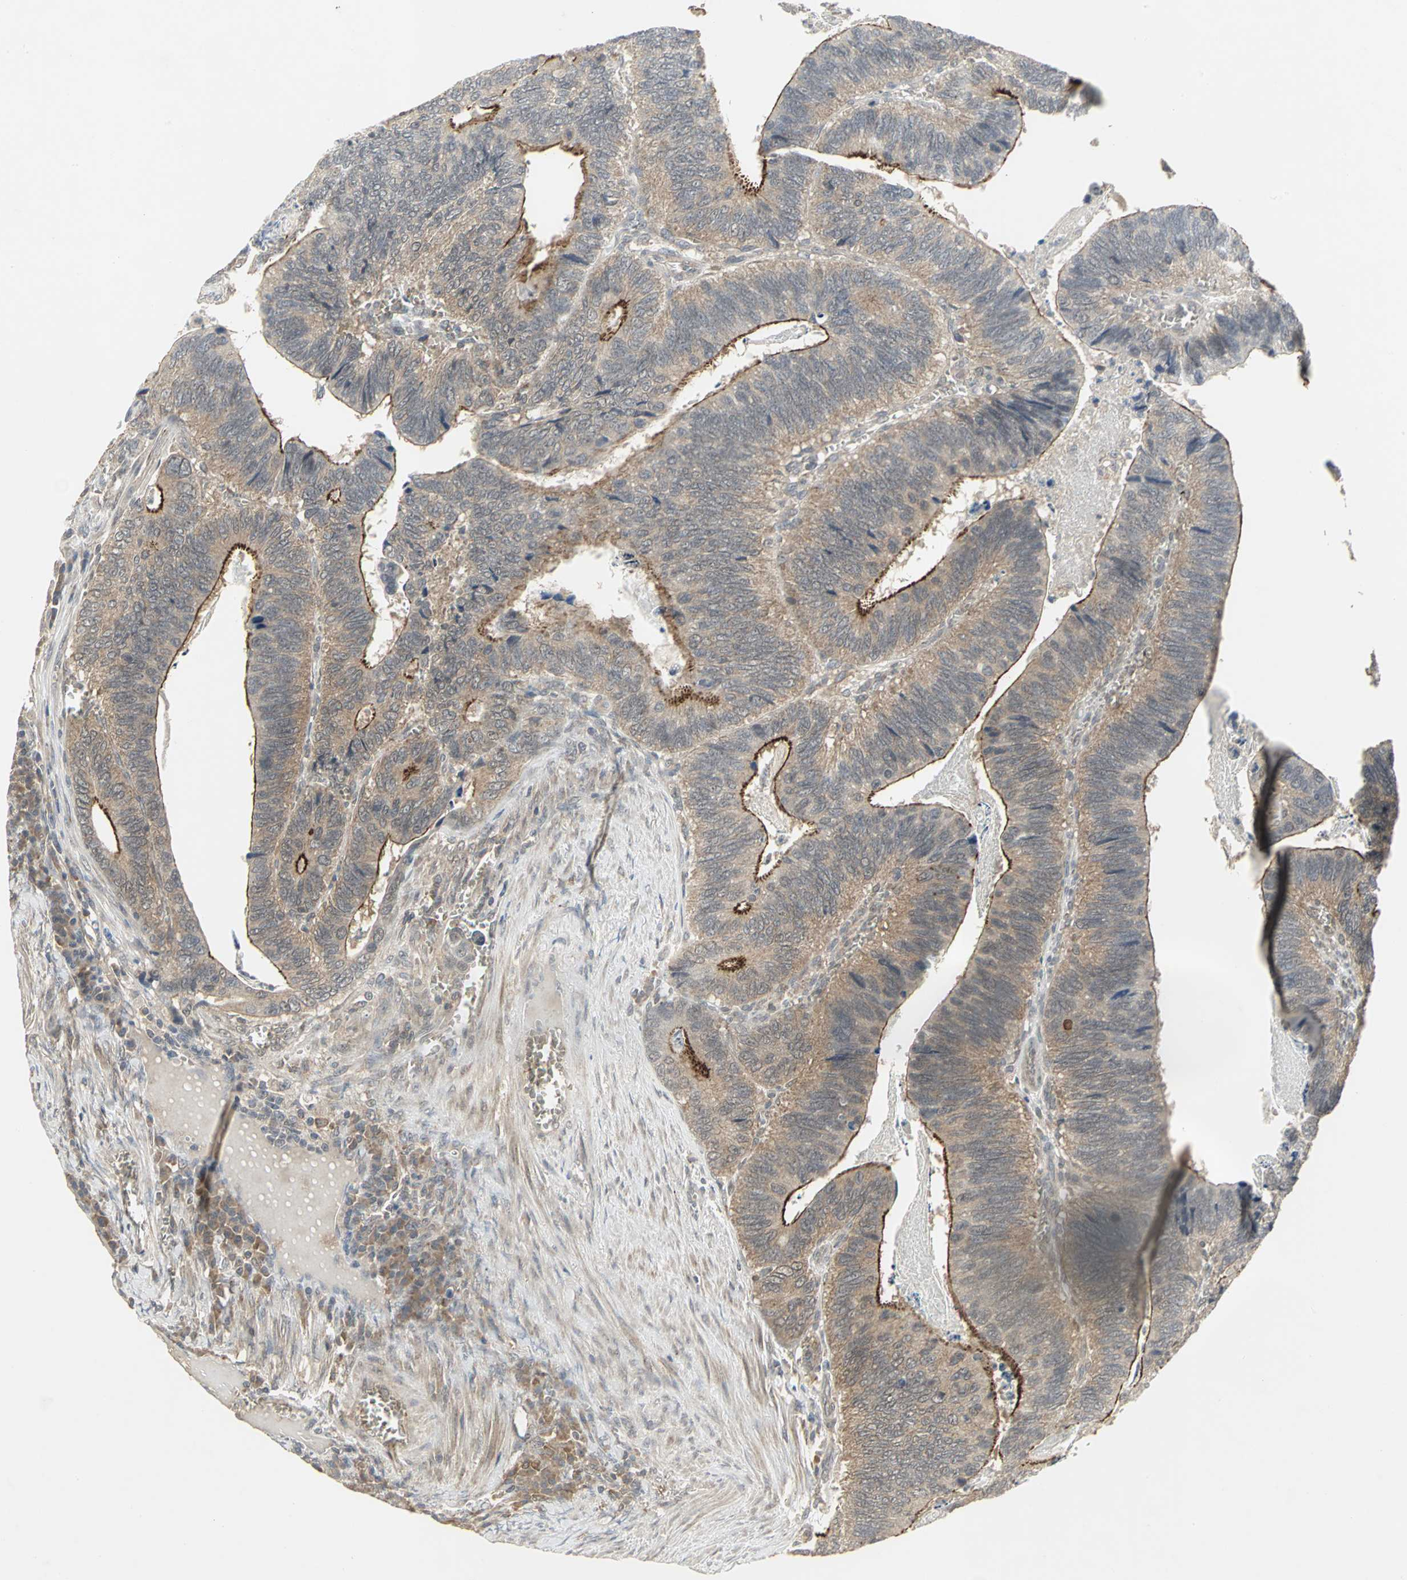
{"staining": {"intensity": "weak", "quantity": ">75%", "location": "cytoplasmic/membranous"}, "tissue": "colorectal cancer", "cell_type": "Tumor cells", "image_type": "cancer", "snomed": [{"axis": "morphology", "description": "Adenocarcinoma, NOS"}, {"axis": "topography", "description": "Colon"}], "caption": "Colorectal cancer (adenocarcinoma) tissue displays weak cytoplasmic/membranous expression in approximately >75% of tumor cells (Stains: DAB in brown, nuclei in blue, Microscopy: brightfield microscopy at high magnification).", "gene": "KEAP1", "patient": {"sex": "male", "age": 72}}